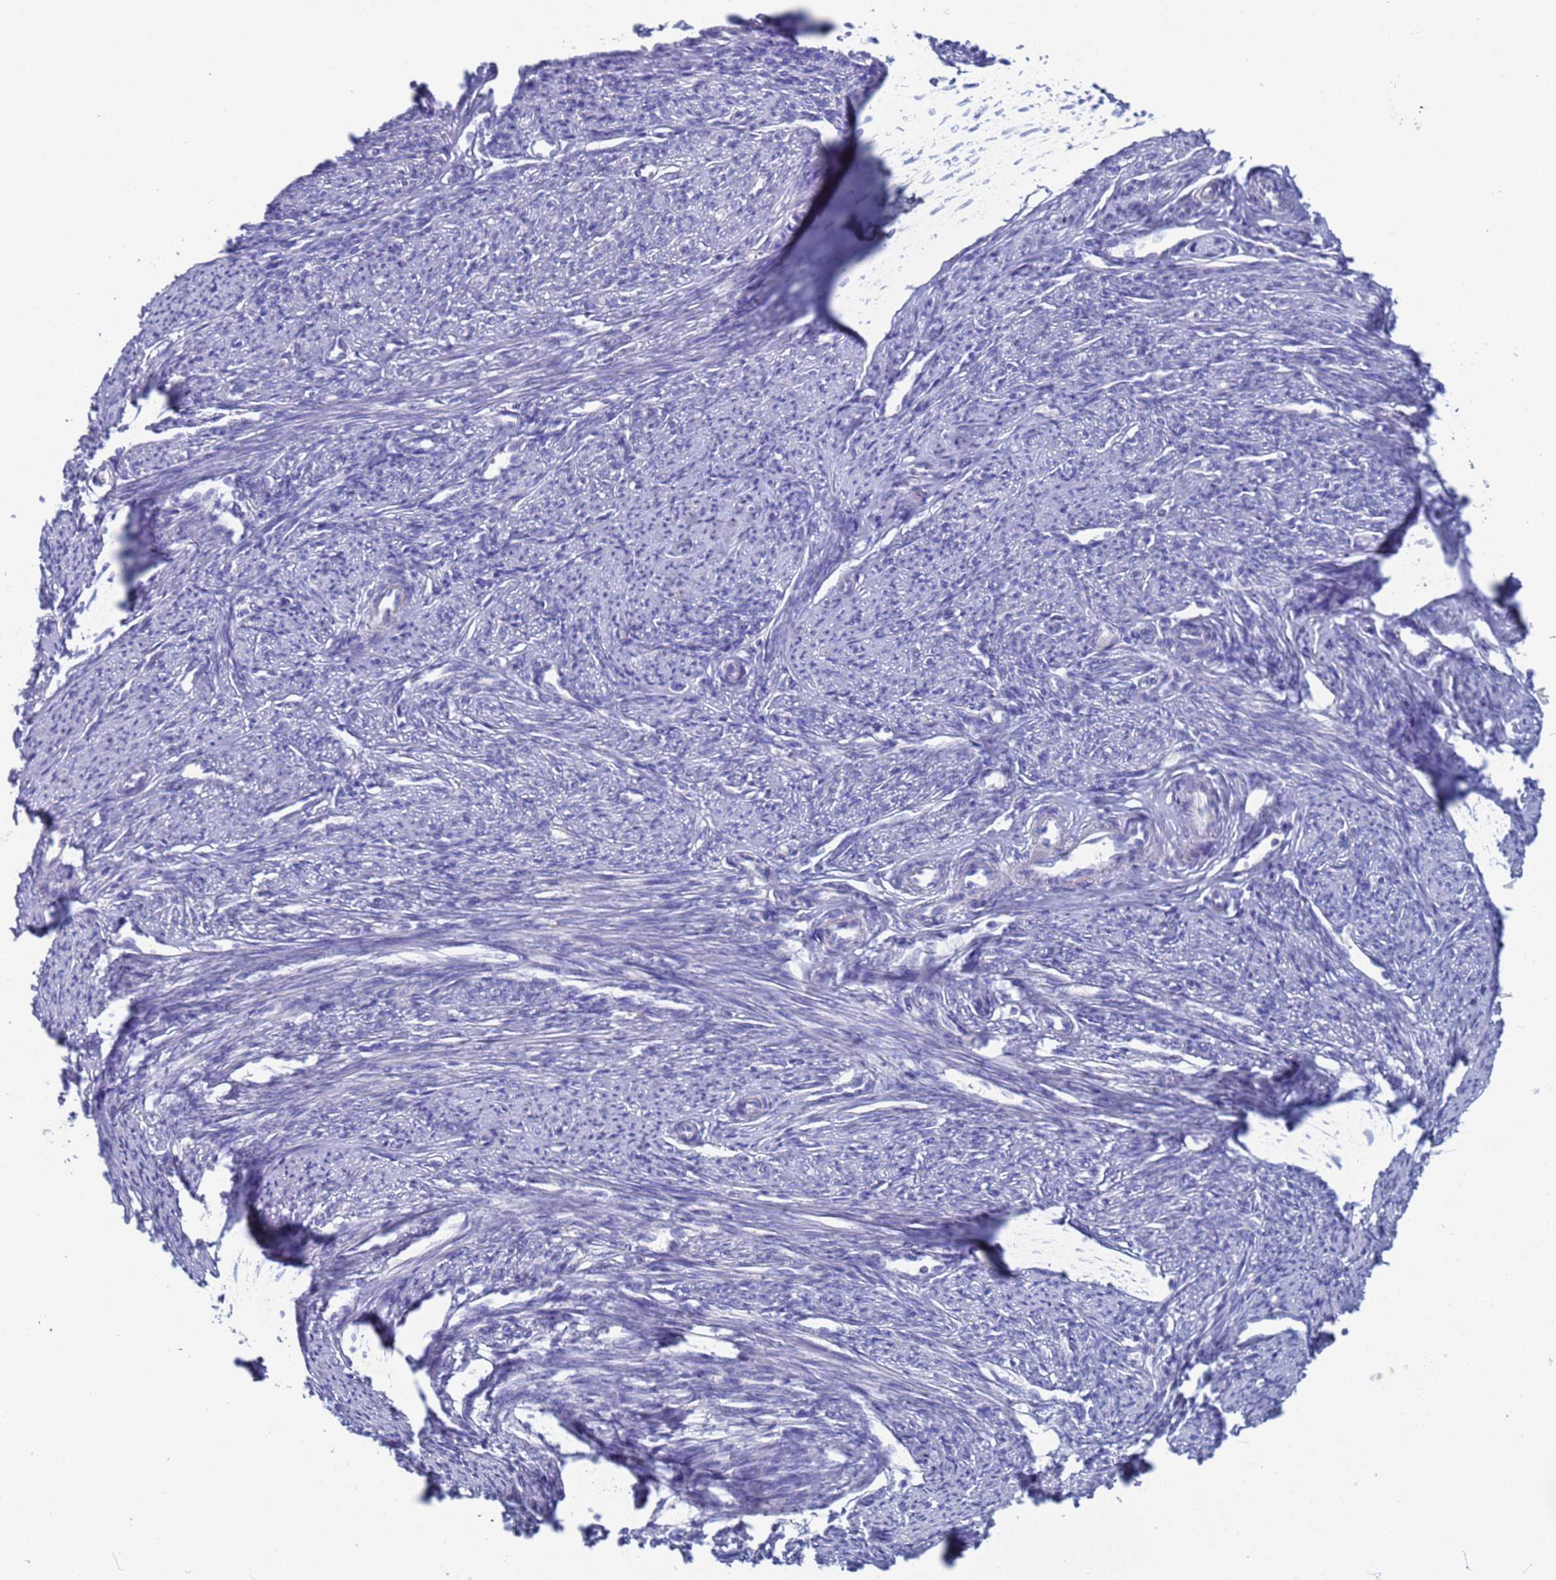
{"staining": {"intensity": "negative", "quantity": "none", "location": "none"}, "tissue": "smooth muscle", "cell_type": "Smooth muscle cells", "image_type": "normal", "snomed": [{"axis": "morphology", "description": "Normal tissue, NOS"}, {"axis": "topography", "description": "Smooth muscle"}, {"axis": "topography", "description": "Uterus"}], "caption": "DAB (3,3'-diaminobenzidine) immunohistochemical staining of normal human smooth muscle demonstrates no significant staining in smooth muscle cells. (Immunohistochemistry, brightfield microscopy, high magnification).", "gene": "PET117", "patient": {"sex": "female", "age": 59}}